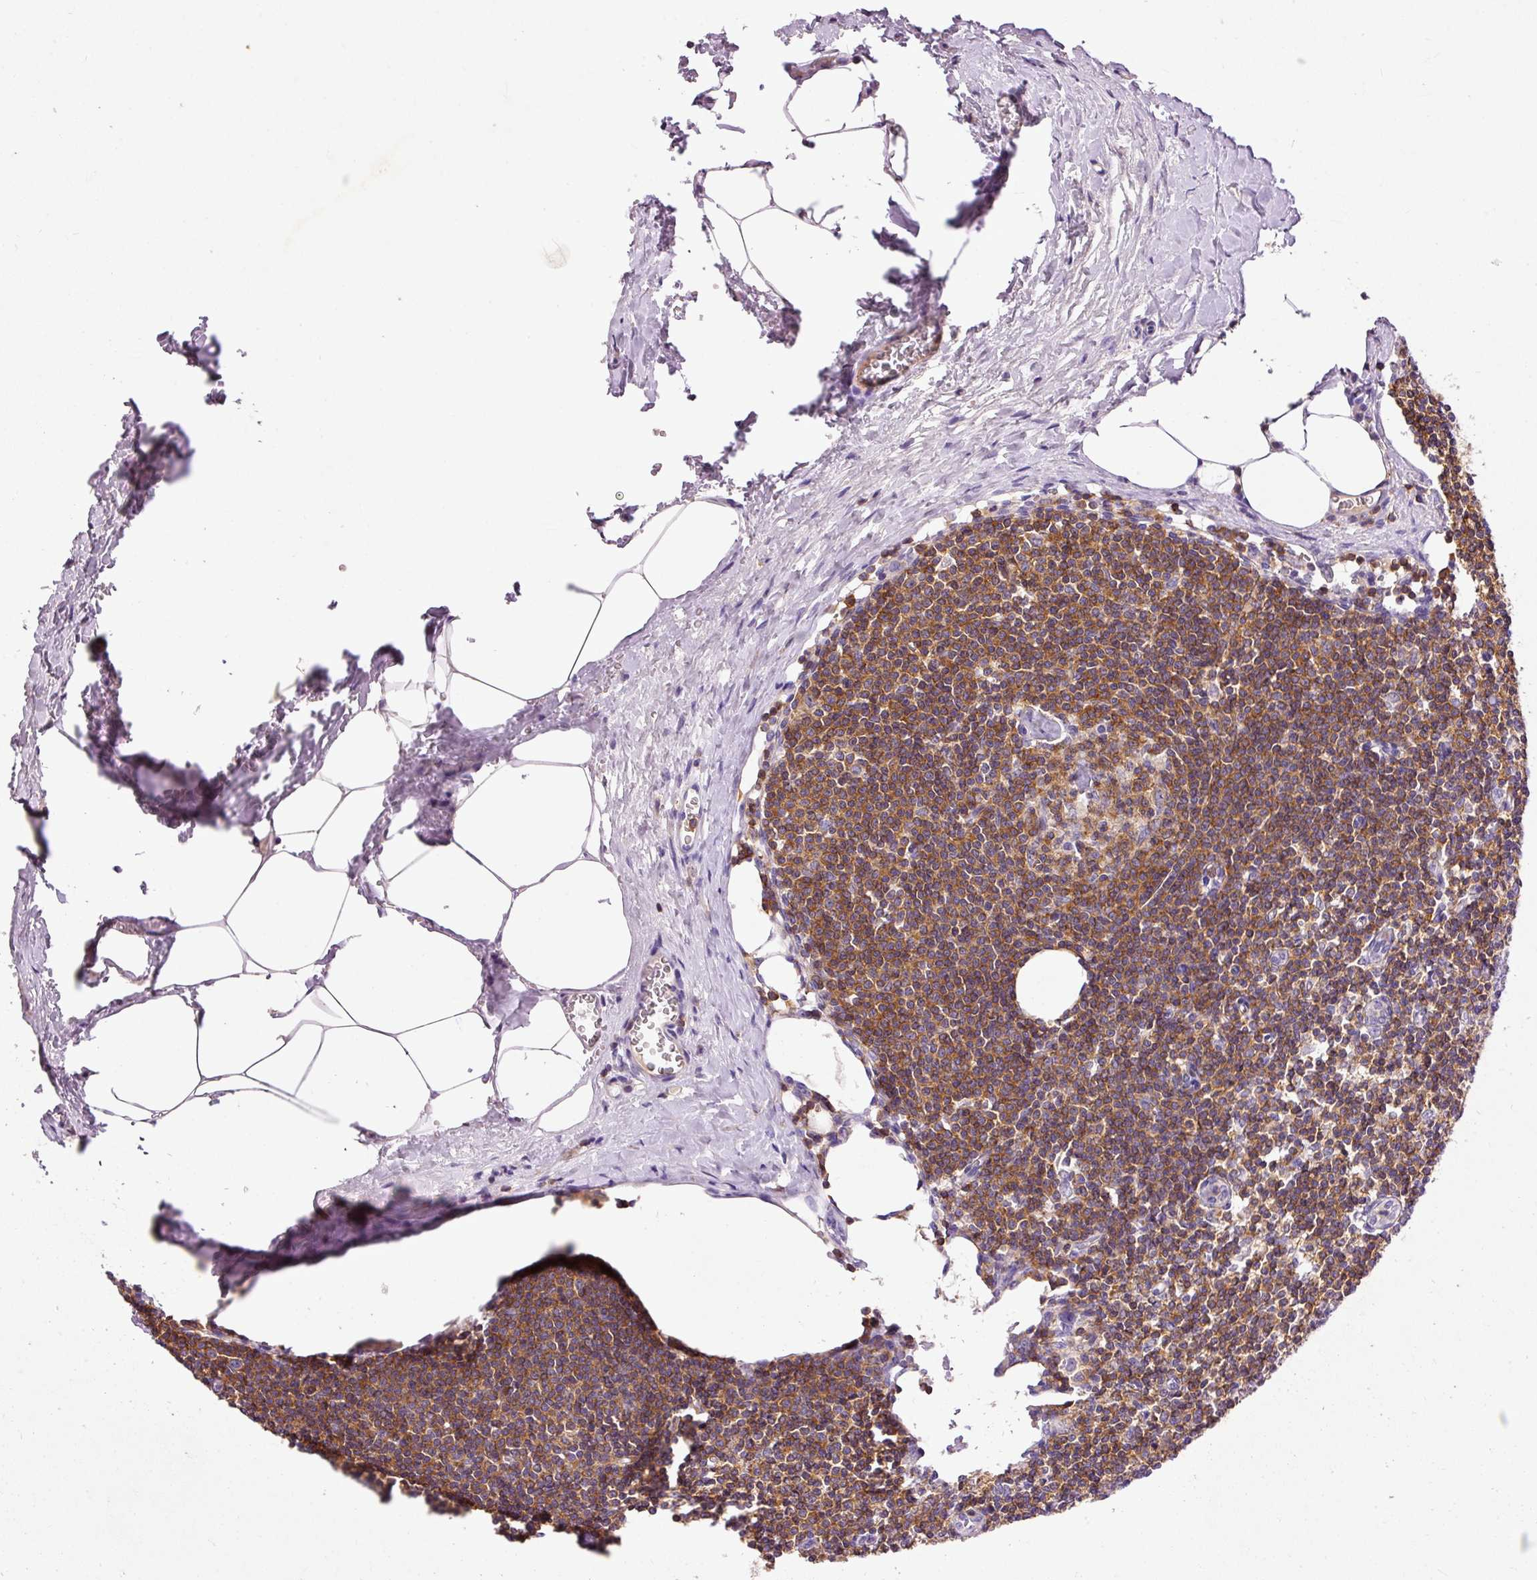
{"staining": {"intensity": "moderate", "quantity": ">75%", "location": "cytoplasmic/membranous"}, "tissue": "lymph node", "cell_type": "Germinal center cells", "image_type": "normal", "snomed": [{"axis": "morphology", "description": "Normal tissue, NOS"}, {"axis": "topography", "description": "Lymph node"}], "caption": "Protein expression analysis of benign lymph node shows moderate cytoplasmic/membranous staining in approximately >75% of germinal center cells.", "gene": "IMMT", "patient": {"sex": "female", "age": 59}}